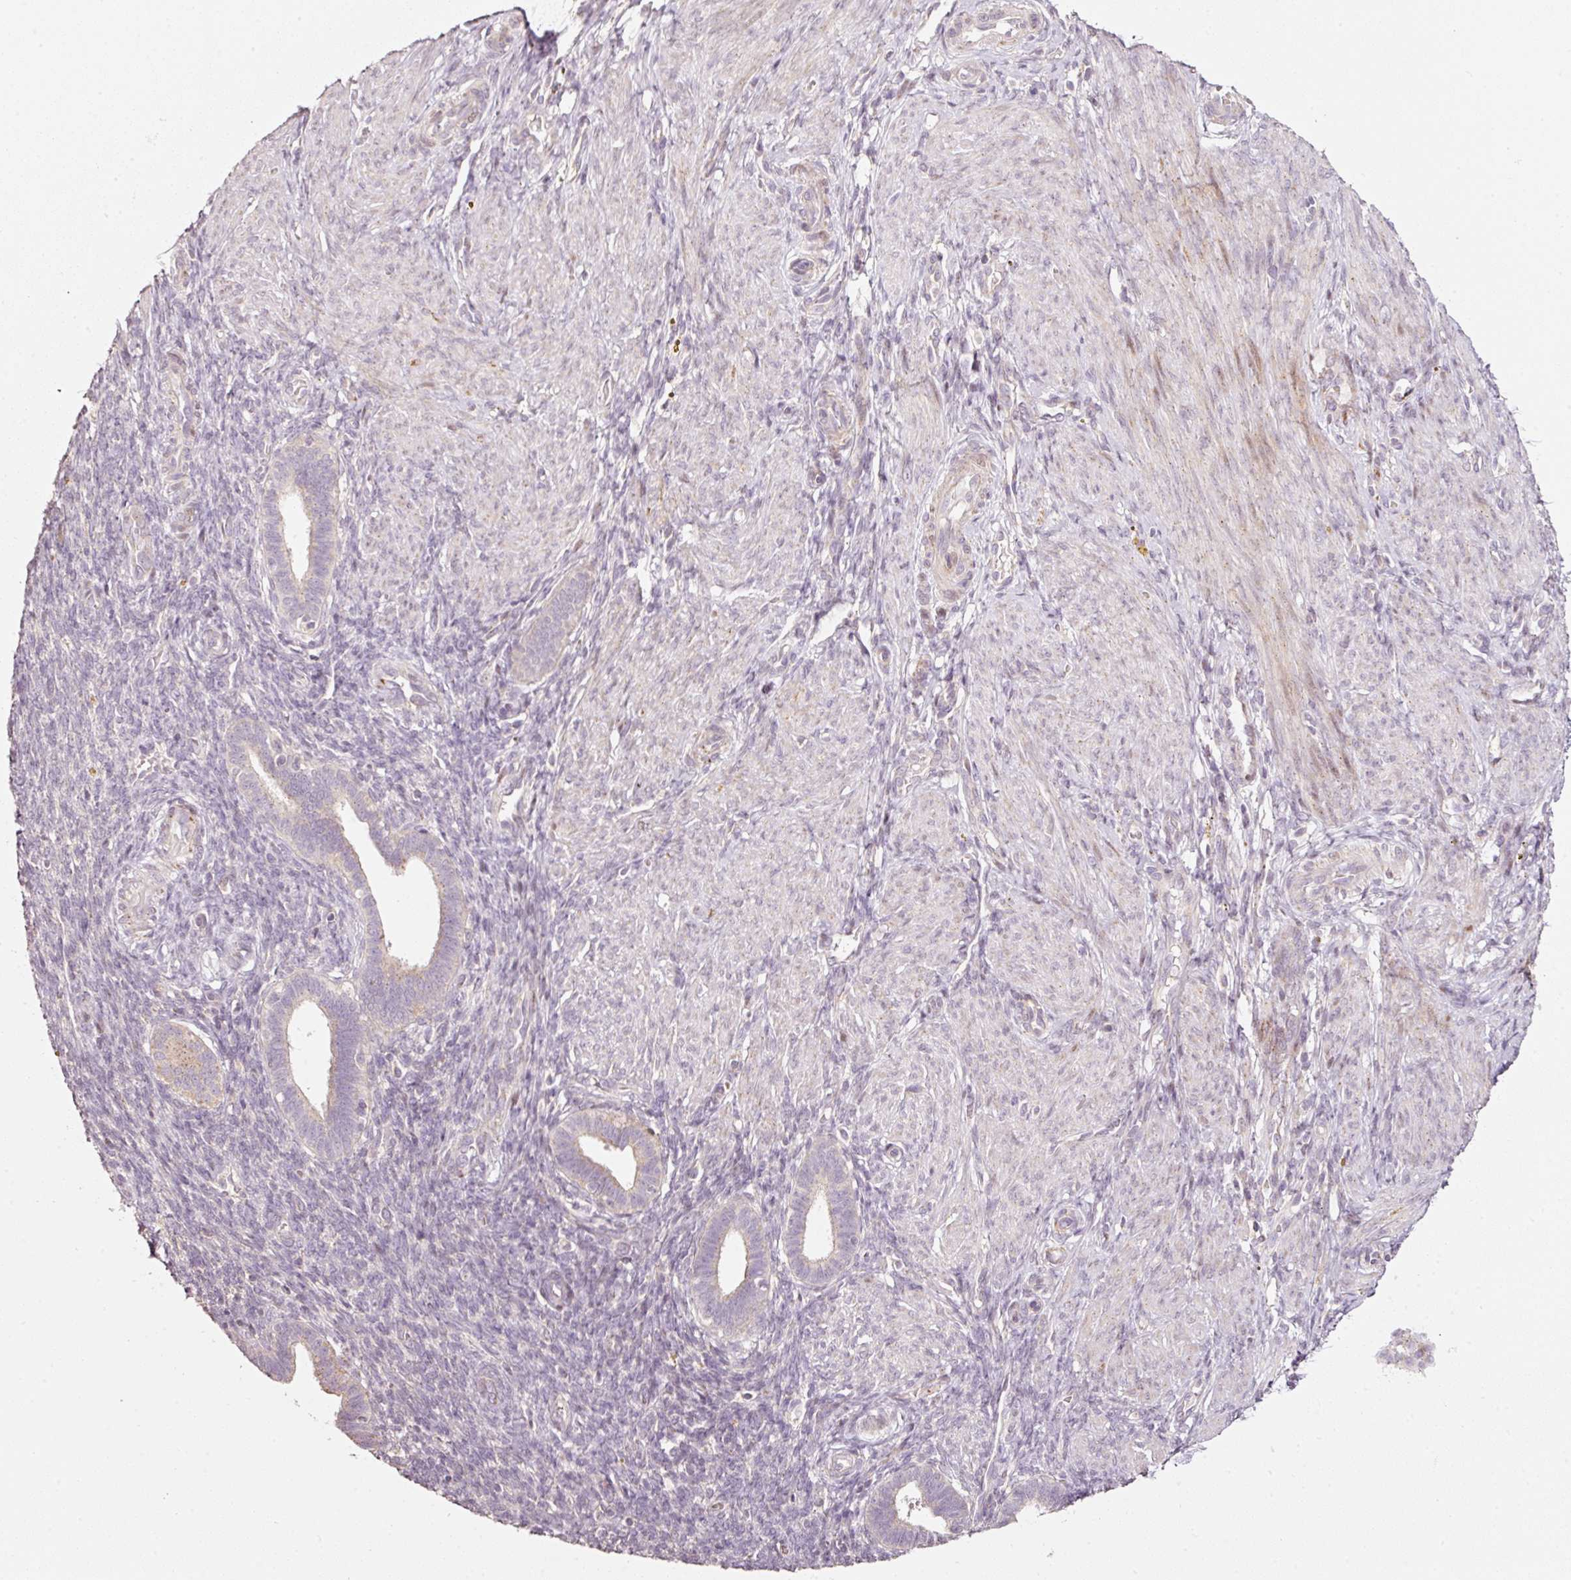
{"staining": {"intensity": "negative", "quantity": "none", "location": "none"}, "tissue": "endometrium", "cell_type": "Cells in endometrial stroma", "image_type": "normal", "snomed": [{"axis": "morphology", "description": "Normal tissue, NOS"}, {"axis": "topography", "description": "Endometrium"}], "caption": "Human endometrium stained for a protein using immunohistochemistry demonstrates no positivity in cells in endometrial stroma.", "gene": "TOB2", "patient": {"sex": "female", "age": 34}}